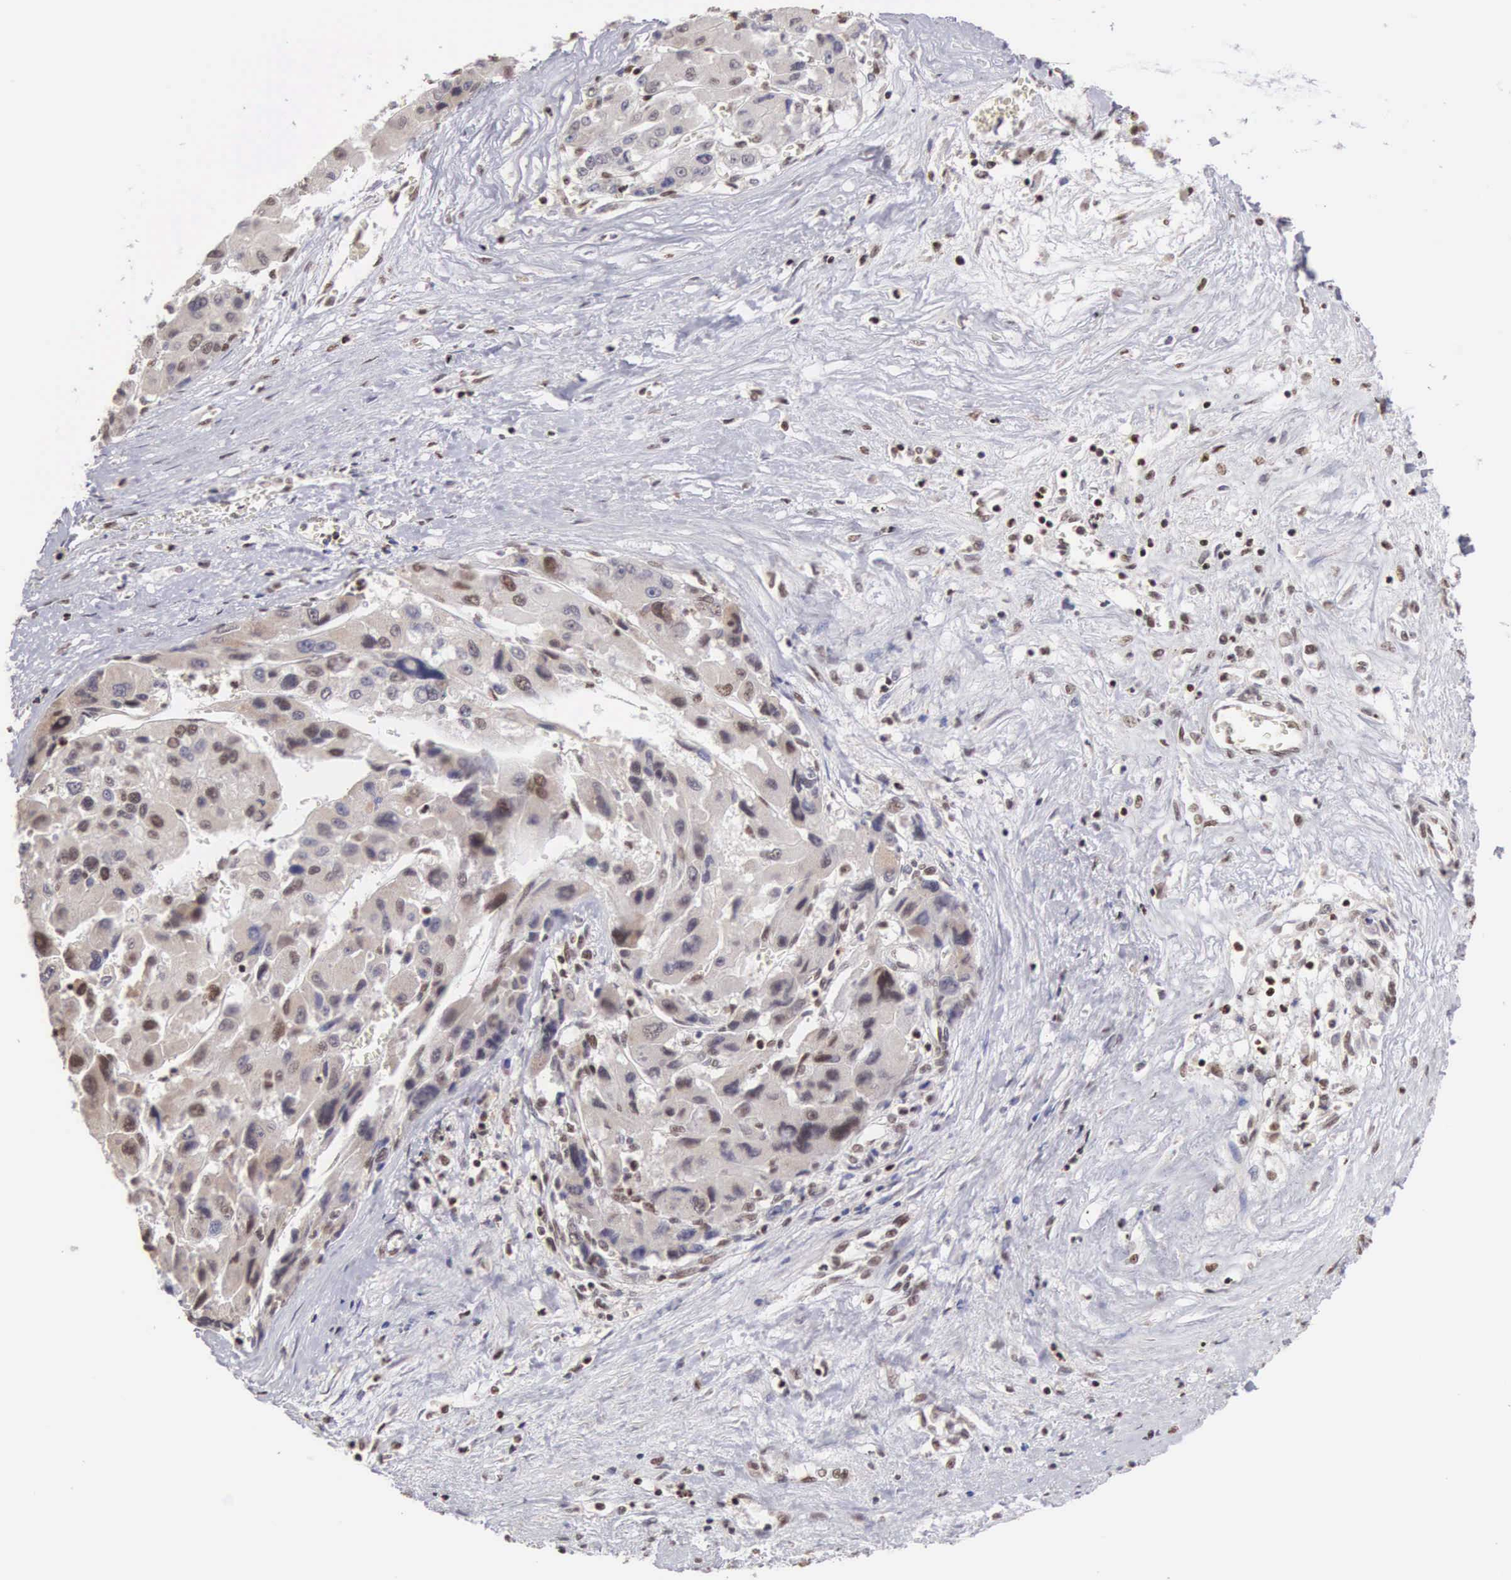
{"staining": {"intensity": "weak", "quantity": "<25%", "location": "nuclear"}, "tissue": "liver cancer", "cell_type": "Tumor cells", "image_type": "cancer", "snomed": [{"axis": "morphology", "description": "Carcinoma, Hepatocellular, NOS"}, {"axis": "topography", "description": "Liver"}], "caption": "Immunohistochemistry image of liver hepatocellular carcinoma stained for a protein (brown), which shows no expression in tumor cells.", "gene": "HTATSF1", "patient": {"sex": "male", "age": 64}}